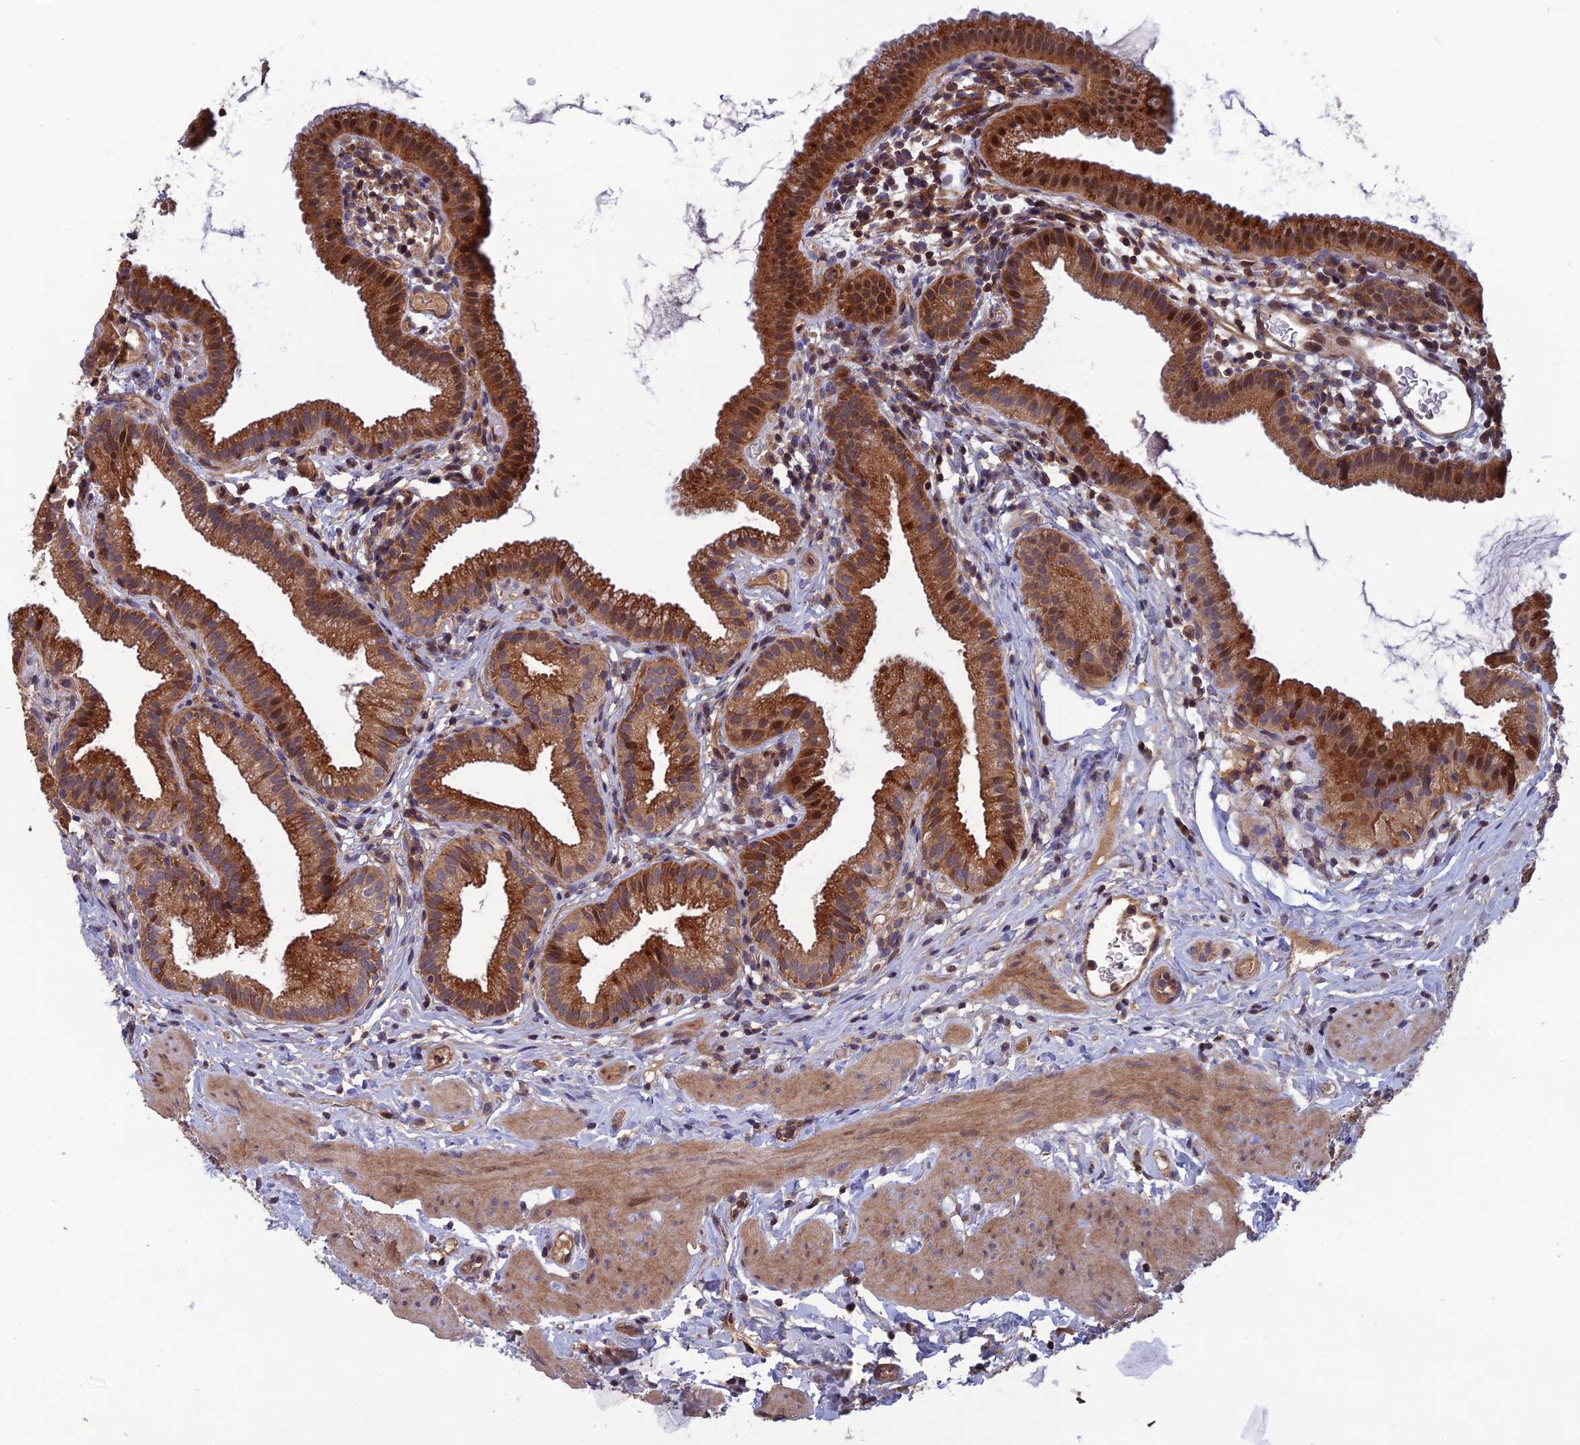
{"staining": {"intensity": "strong", "quantity": ">75%", "location": "cytoplasmic/membranous"}, "tissue": "gallbladder", "cell_type": "Glandular cells", "image_type": "normal", "snomed": [{"axis": "morphology", "description": "Normal tissue, NOS"}, {"axis": "topography", "description": "Gallbladder"}], "caption": "Immunohistochemical staining of unremarkable gallbladder exhibits strong cytoplasmic/membranous protein positivity in approximately >75% of glandular cells. (DAB IHC, brown staining for protein, blue staining for nuclei).", "gene": "C15orf62", "patient": {"sex": "female", "age": 46}}